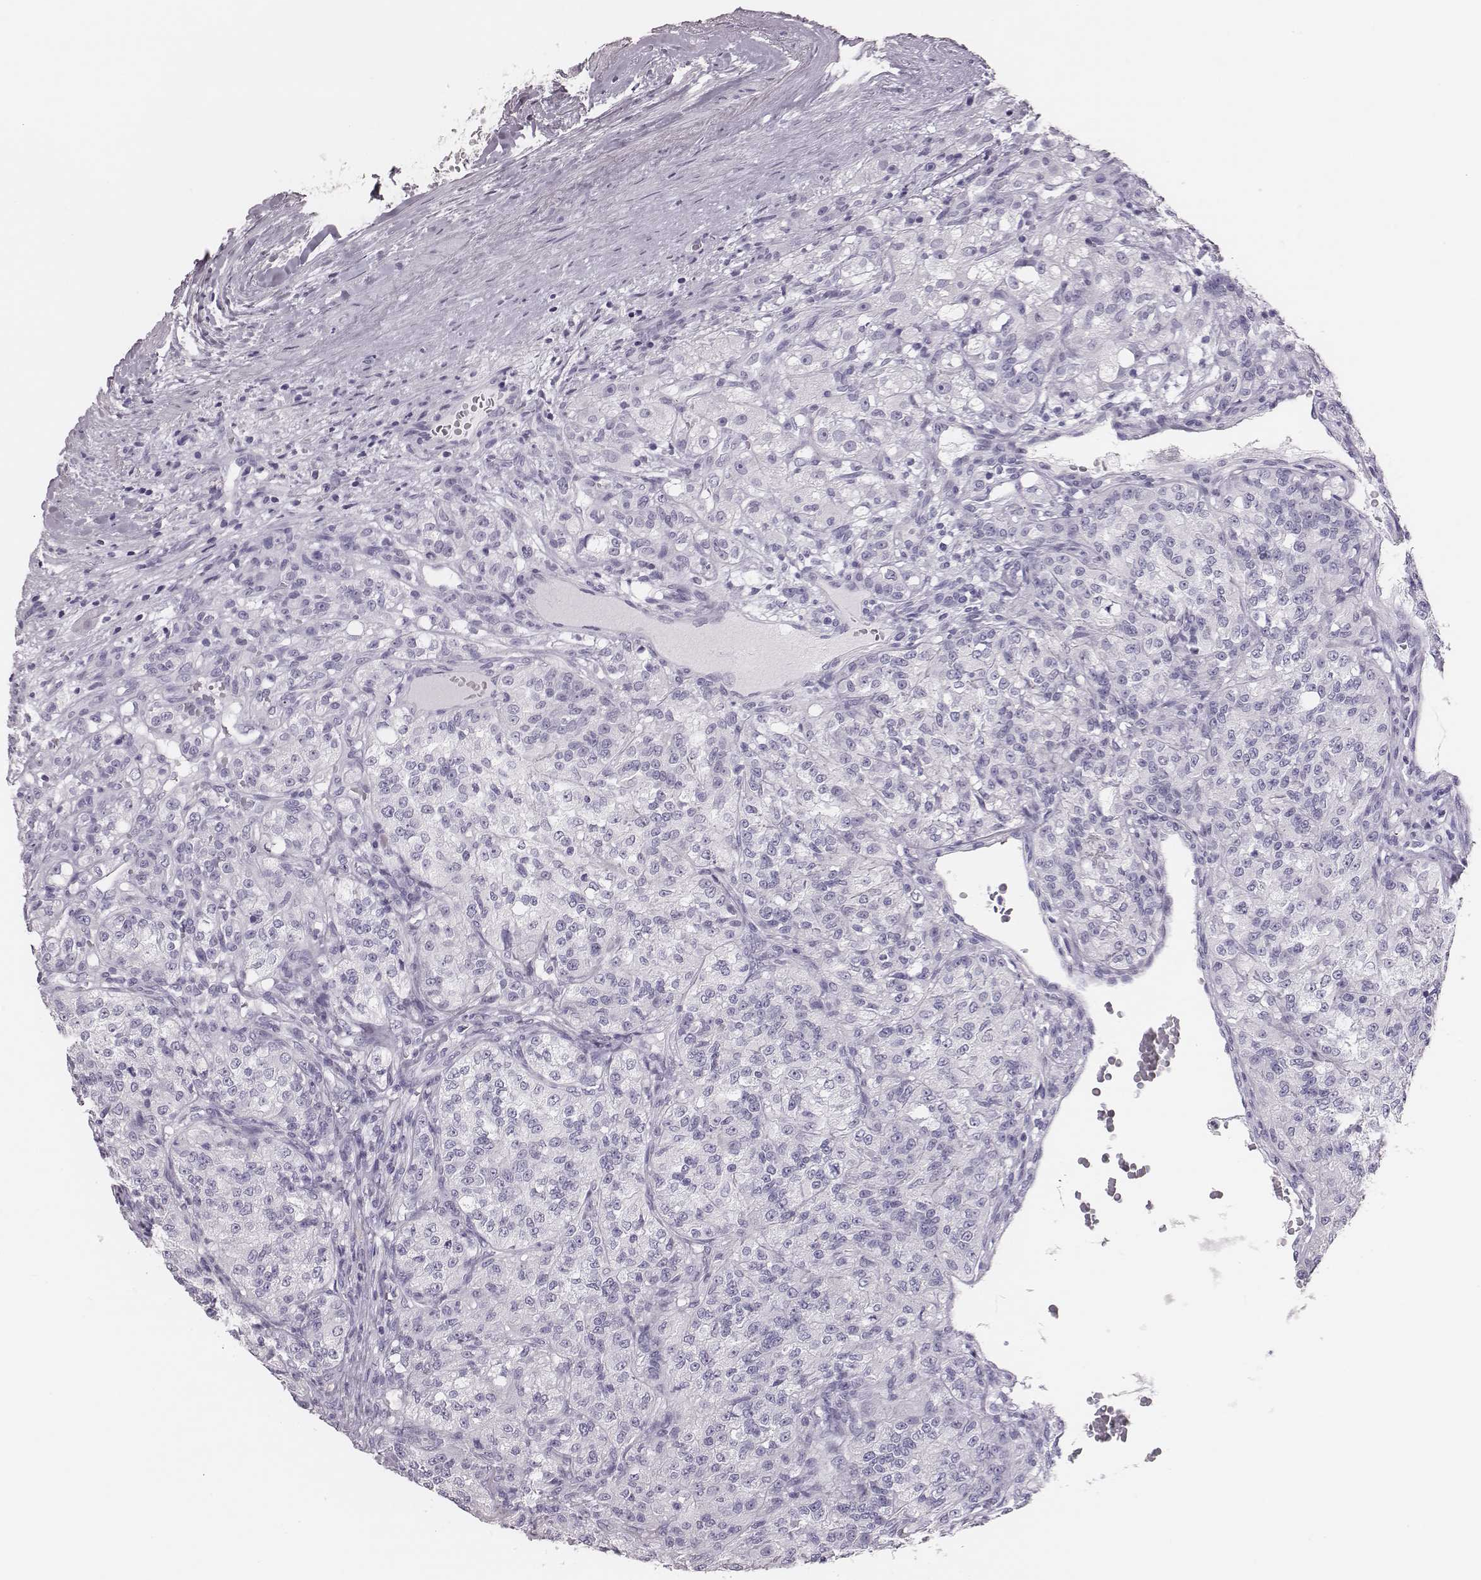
{"staining": {"intensity": "negative", "quantity": "none", "location": "none"}, "tissue": "renal cancer", "cell_type": "Tumor cells", "image_type": "cancer", "snomed": [{"axis": "morphology", "description": "Adenocarcinoma, NOS"}, {"axis": "topography", "description": "Kidney"}], "caption": "This is a histopathology image of immunohistochemistry staining of renal adenocarcinoma, which shows no staining in tumor cells.", "gene": "H1-6", "patient": {"sex": "female", "age": 63}}